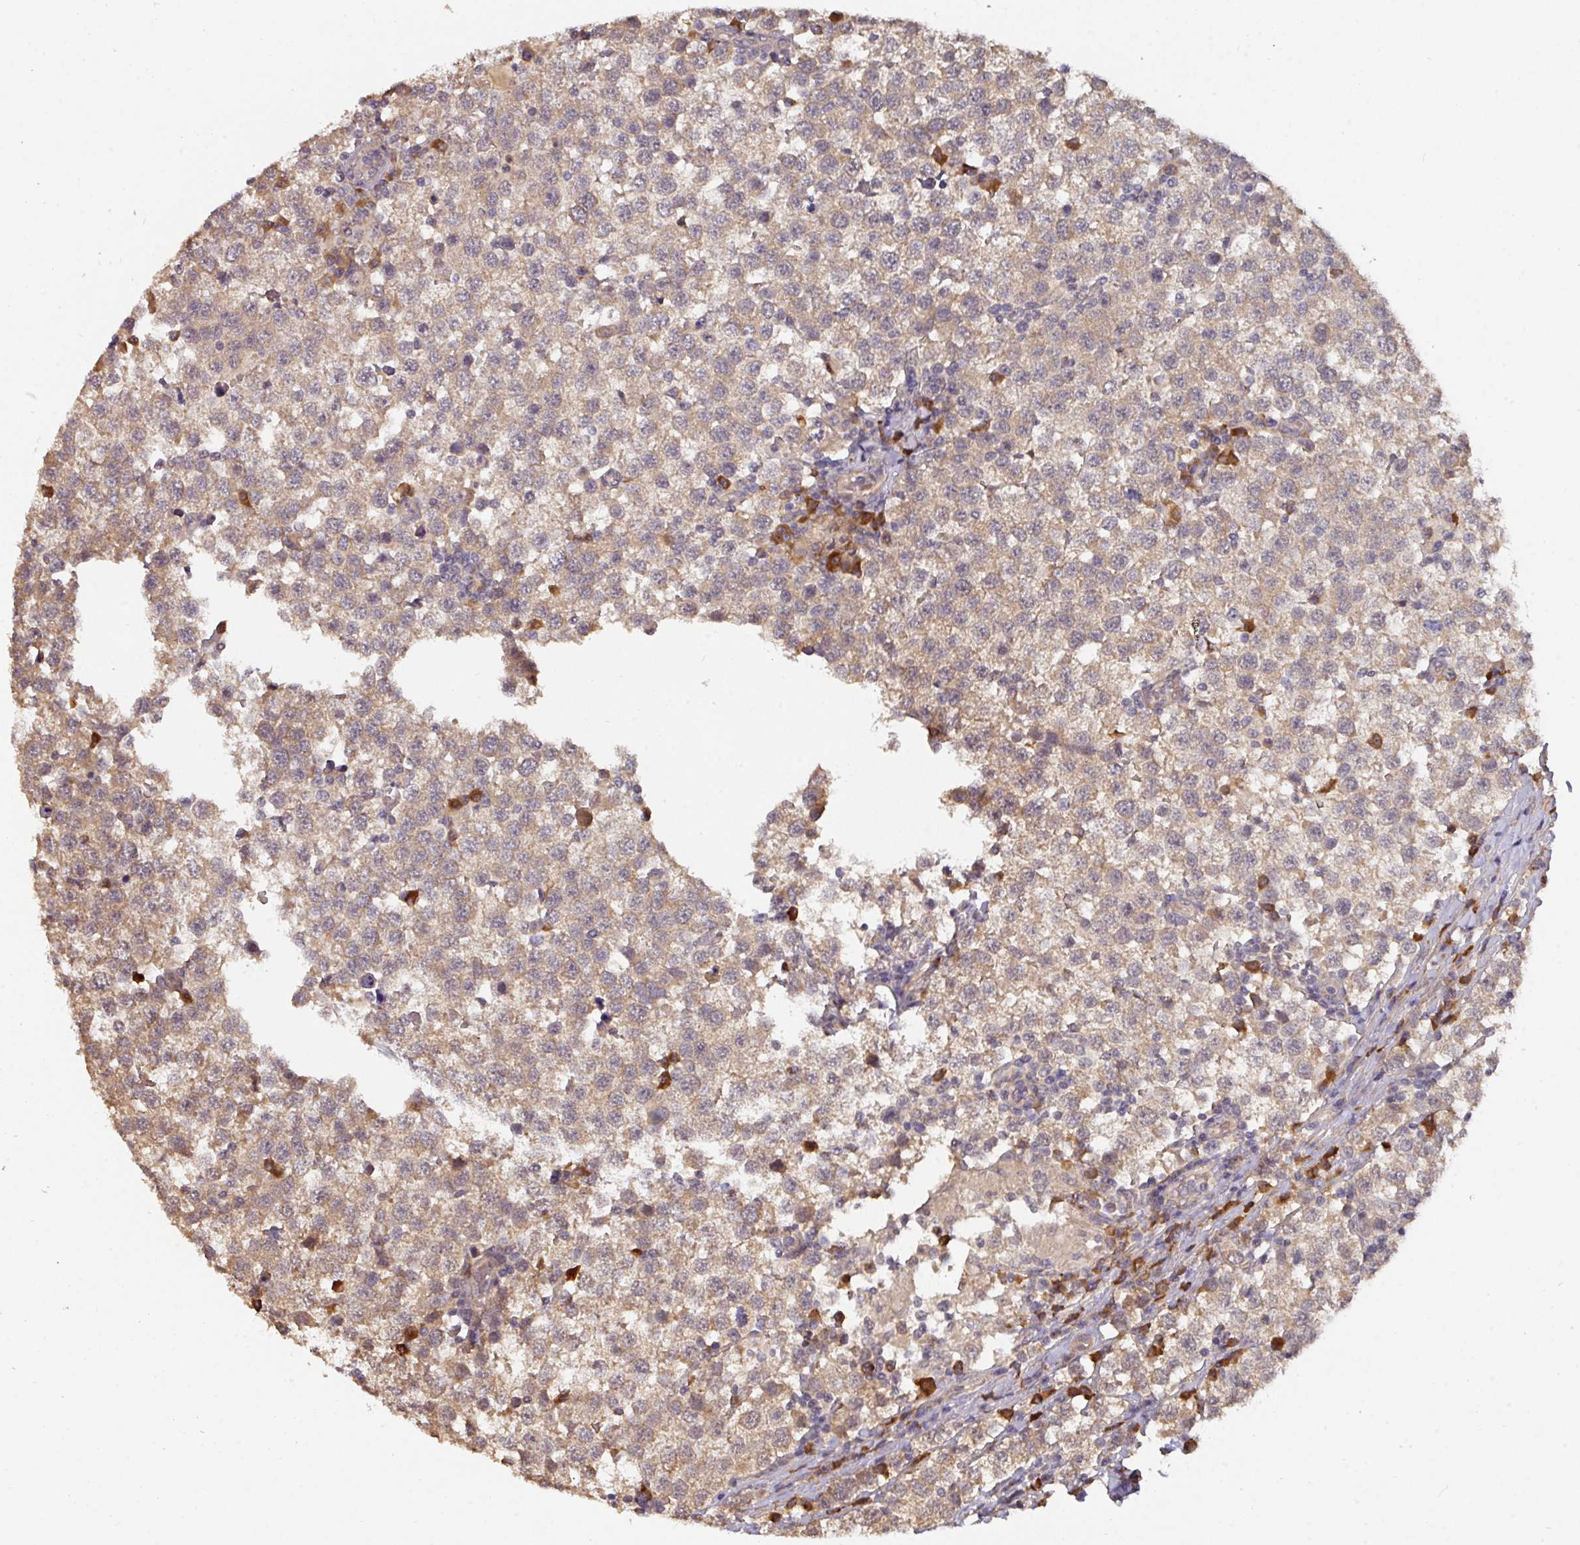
{"staining": {"intensity": "moderate", "quantity": ">75%", "location": "cytoplasmic/membranous"}, "tissue": "testis cancer", "cell_type": "Tumor cells", "image_type": "cancer", "snomed": [{"axis": "morphology", "description": "Seminoma, NOS"}, {"axis": "topography", "description": "Testis"}], "caption": "A brown stain labels moderate cytoplasmic/membranous staining of a protein in testis cancer (seminoma) tumor cells.", "gene": "ACVR2B", "patient": {"sex": "male", "age": 34}}